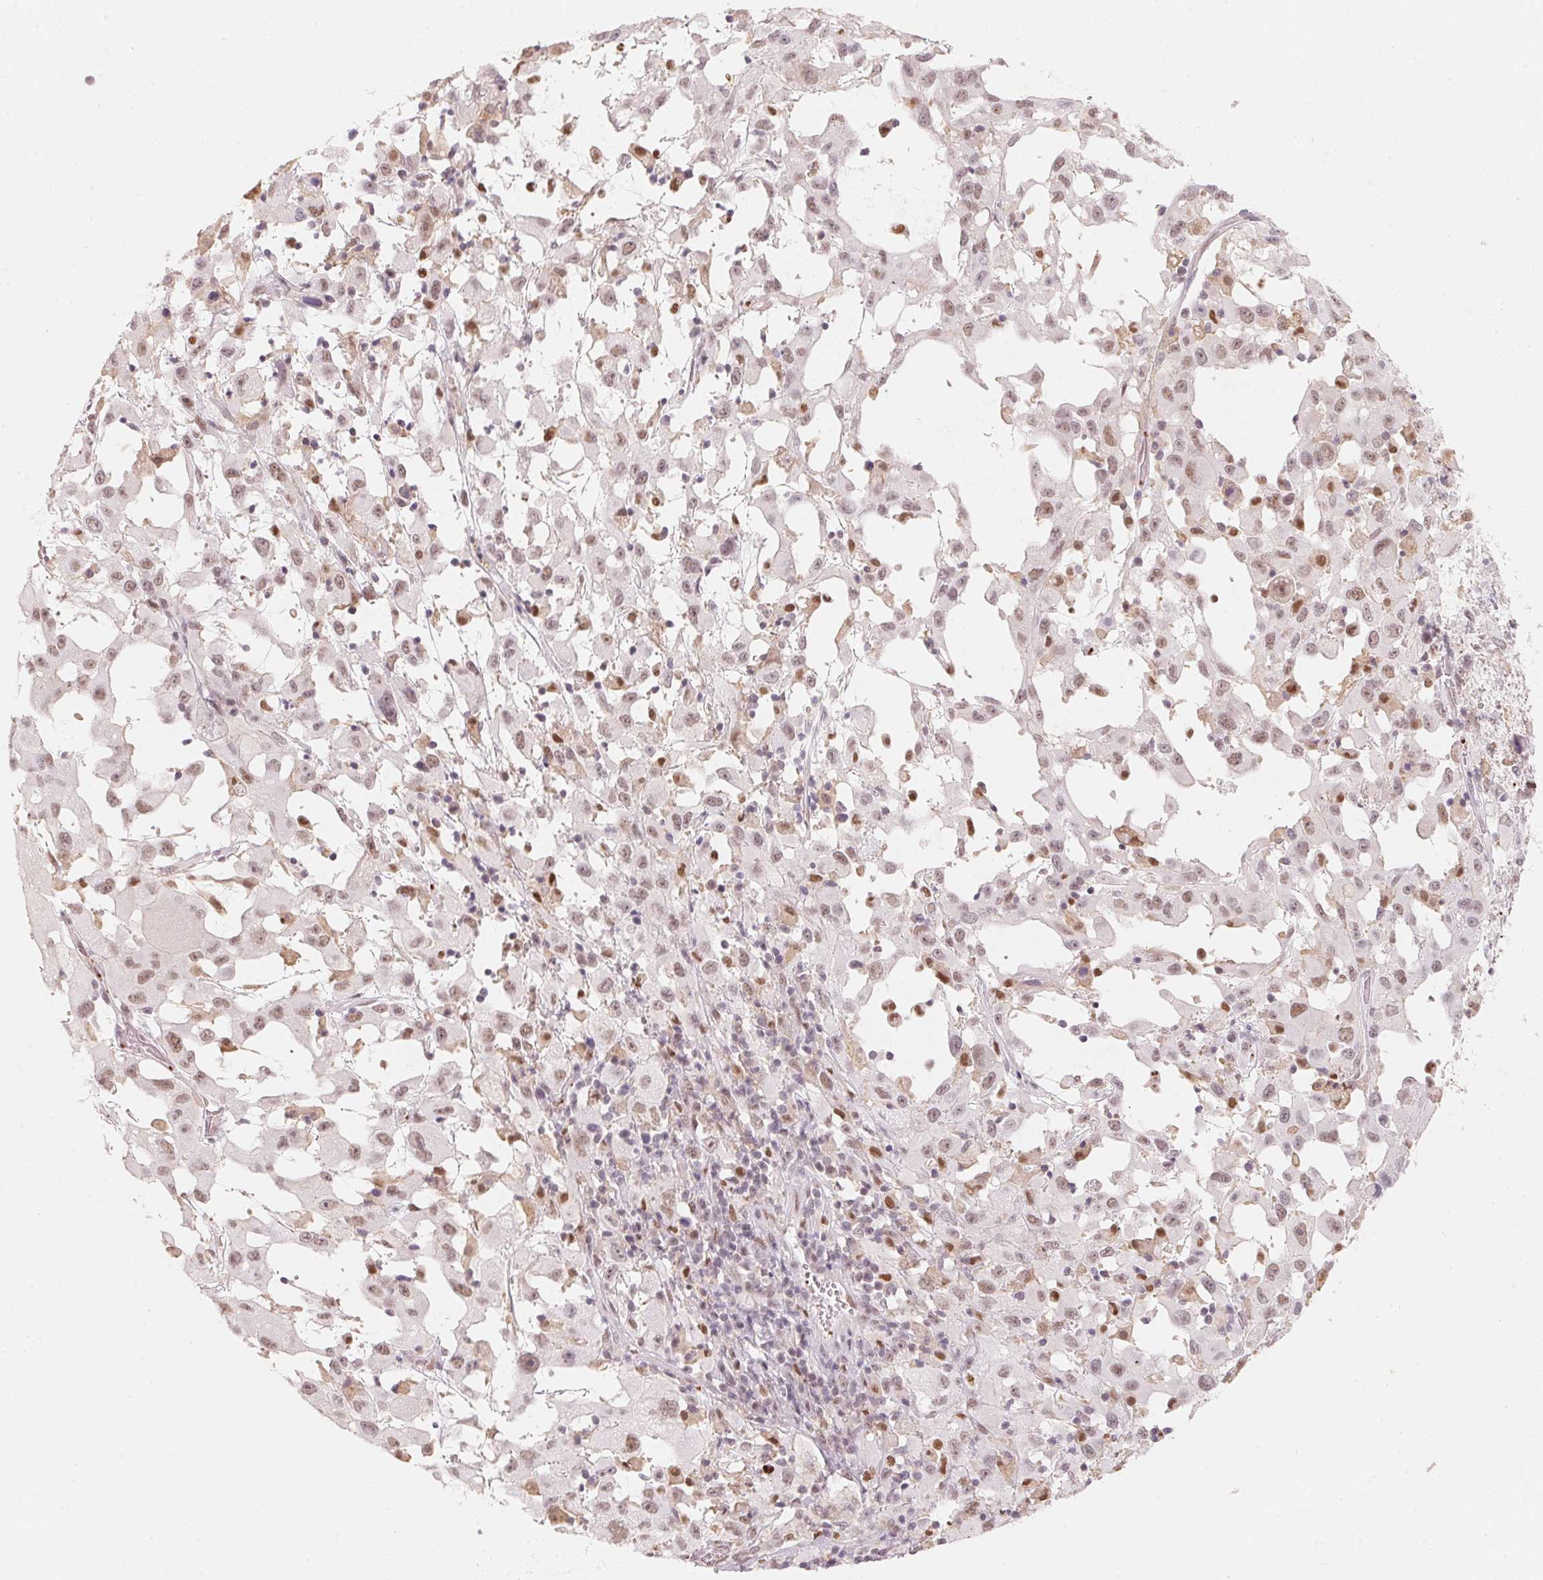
{"staining": {"intensity": "weak", "quantity": "25%-75%", "location": "nuclear"}, "tissue": "melanoma", "cell_type": "Tumor cells", "image_type": "cancer", "snomed": [{"axis": "morphology", "description": "Malignant melanoma, Metastatic site"}, {"axis": "topography", "description": "Soft tissue"}], "caption": "Melanoma stained with a brown dye shows weak nuclear positive expression in about 25%-75% of tumor cells.", "gene": "ARHGAP22", "patient": {"sex": "male", "age": 50}}